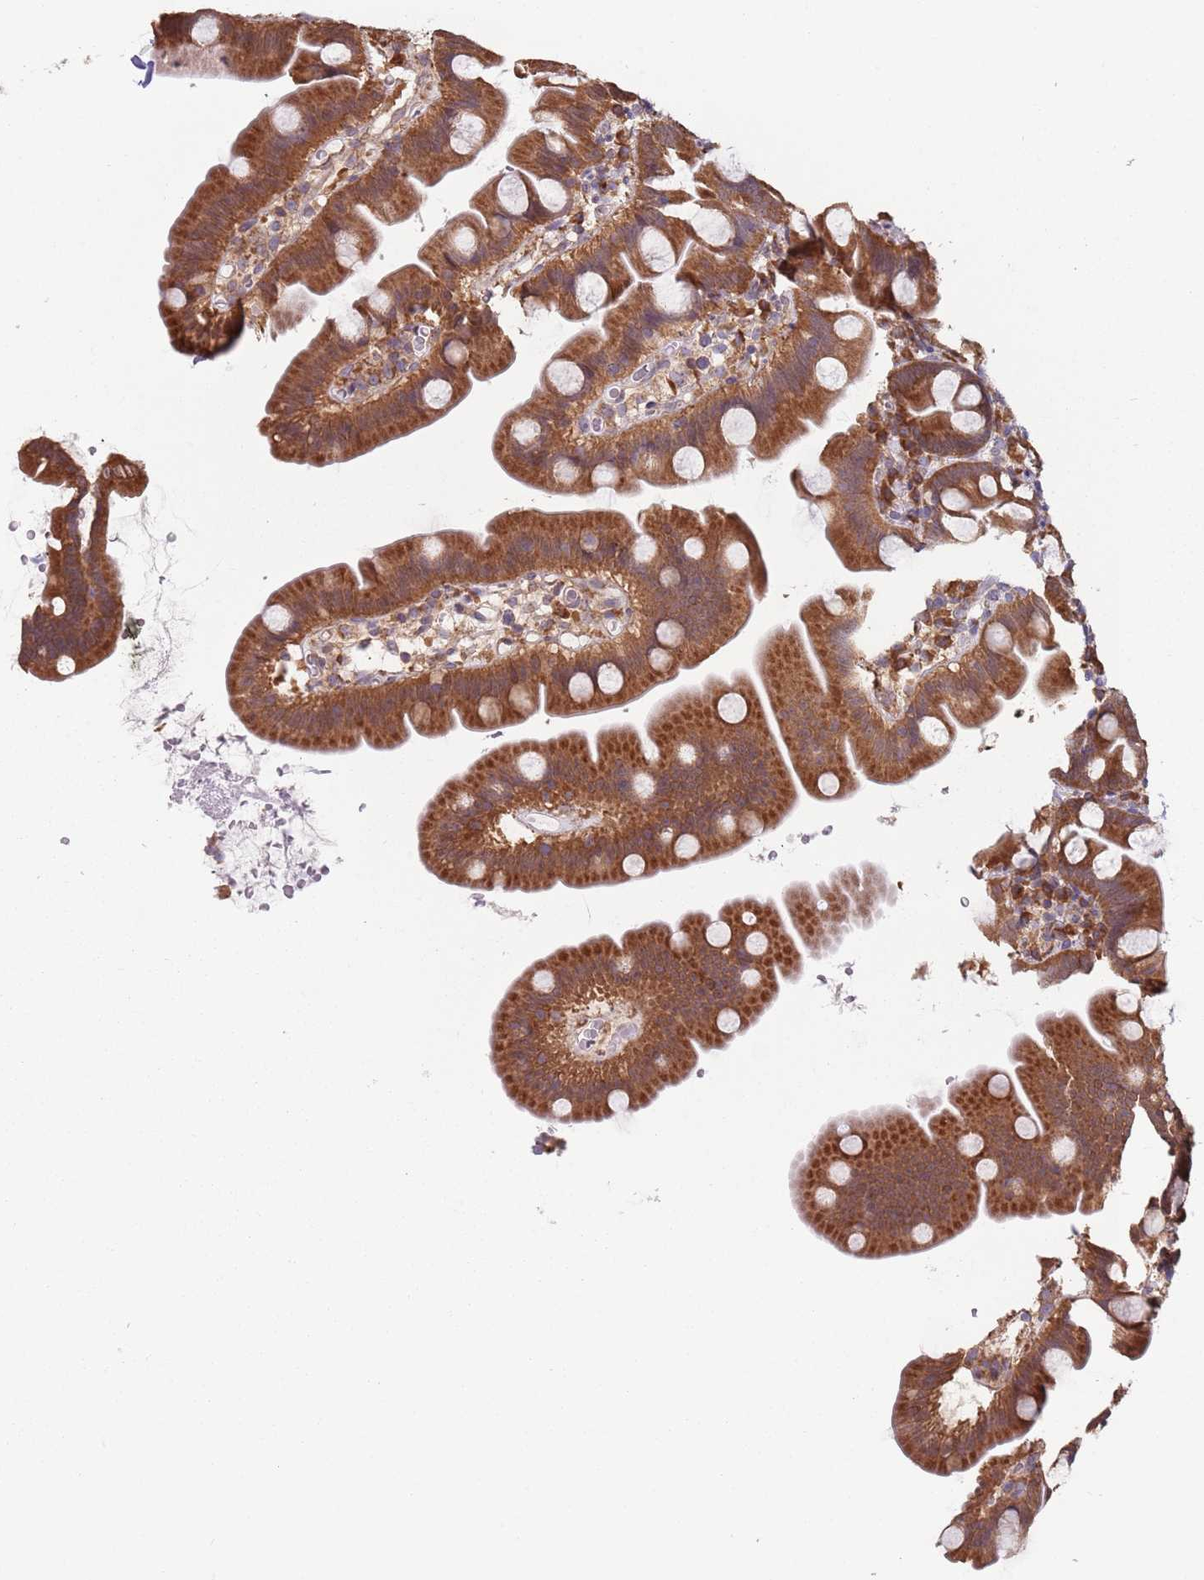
{"staining": {"intensity": "strong", "quantity": ">75%", "location": "cytoplasmic/membranous"}, "tissue": "small intestine", "cell_type": "Glandular cells", "image_type": "normal", "snomed": [{"axis": "morphology", "description": "Normal tissue, NOS"}, {"axis": "topography", "description": "Small intestine"}], "caption": "Normal small intestine demonstrates strong cytoplasmic/membranous expression in about >75% of glandular cells, visualized by immunohistochemistry.", "gene": "RPL17", "patient": {"sex": "female", "age": 68}}